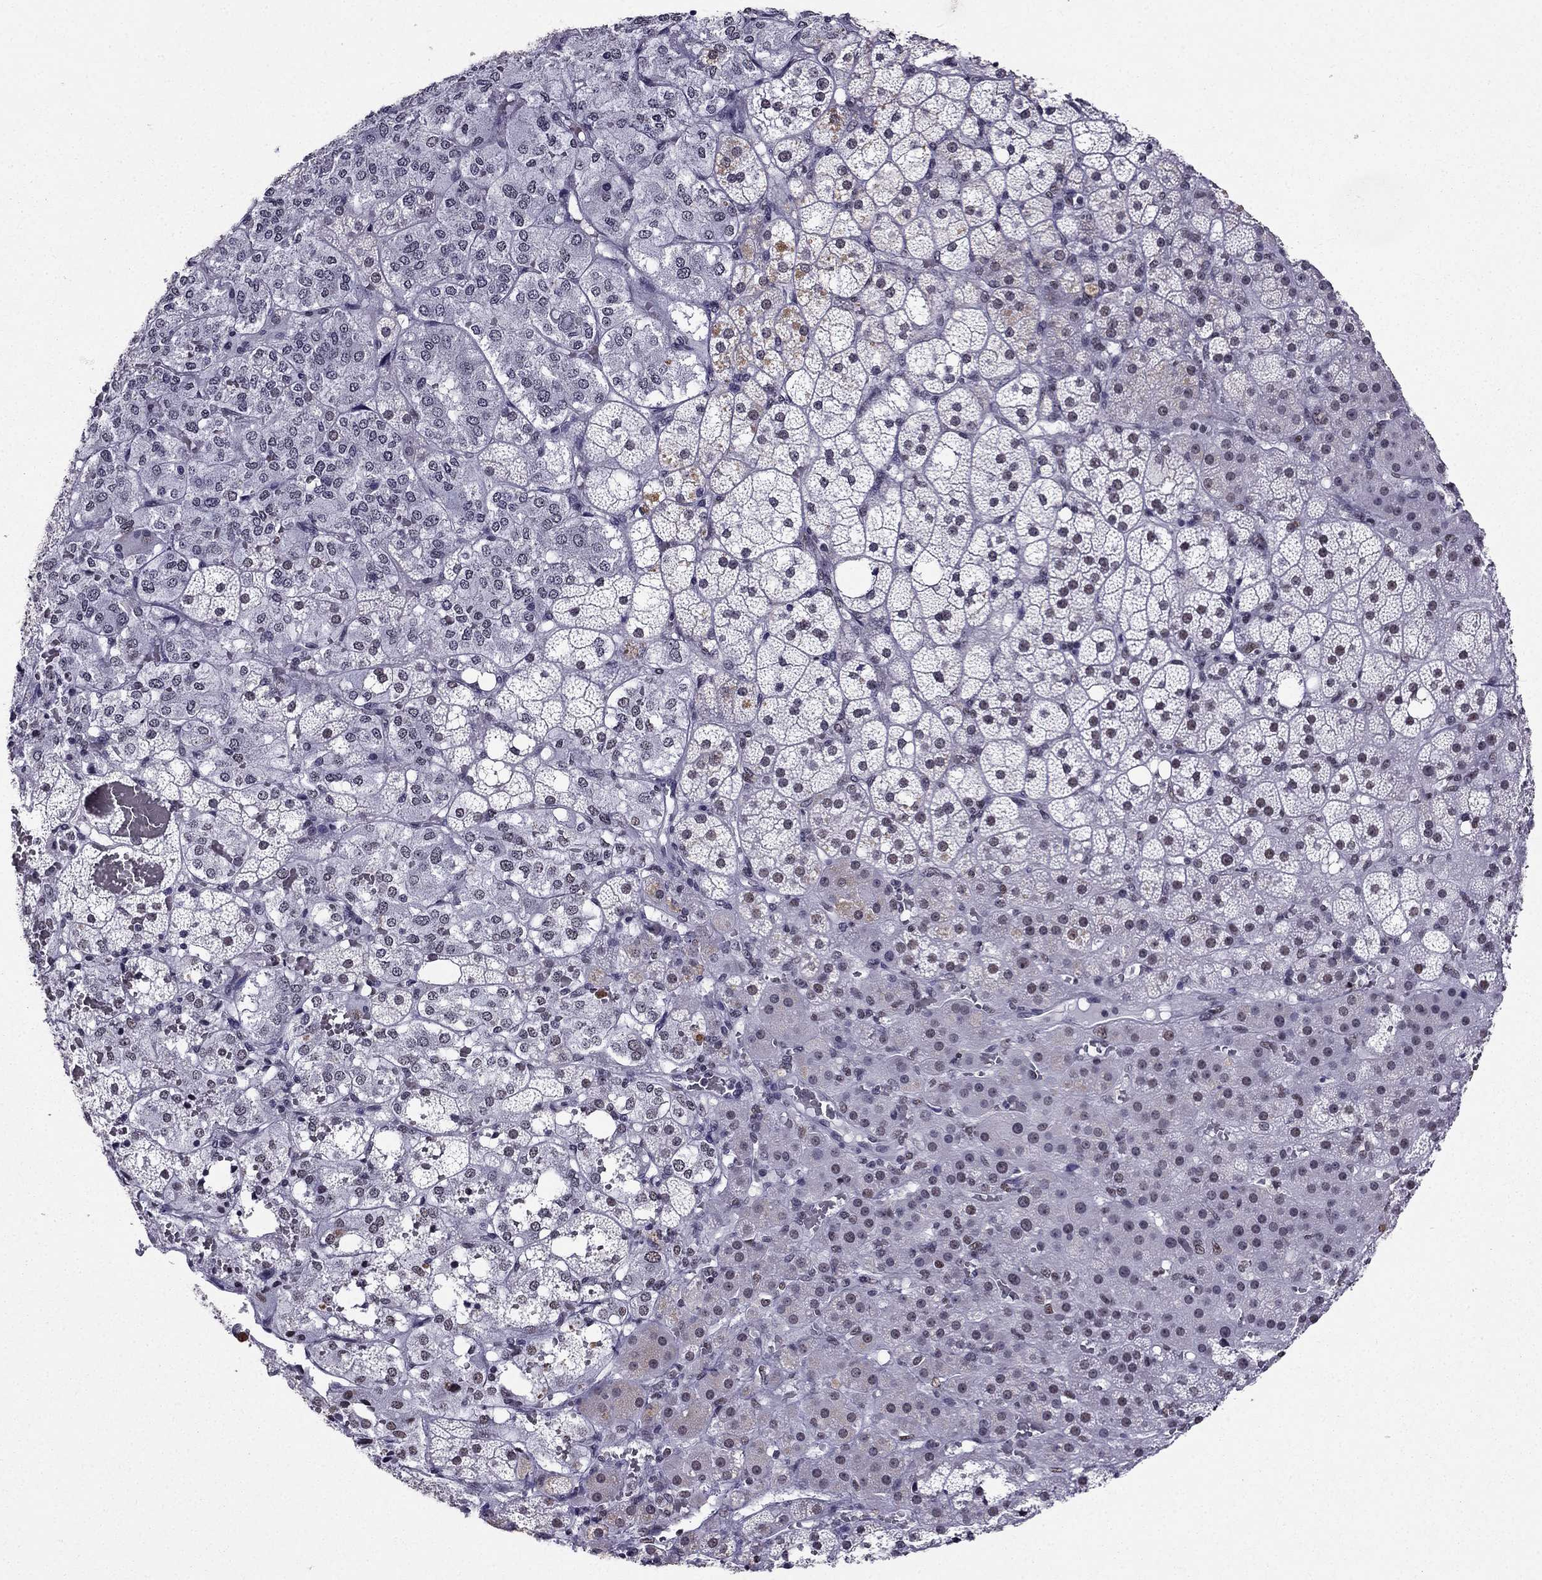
{"staining": {"intensity": "strong", "quantity": "<25%", "location": "nuclear"}, "tissue": "adrenal gland", "cell_type": "Glandular cells", "image_type": "normal", "snomed": [{"axis": "morphology", "description": "Normal tissue, NOS"}, {"axis": "topography", "description": "Adrenal gland"}], "caption": "IHC staining of benign adrenal gland, which exhibits medium levels of strong nuclear positivity in approximately <25% of glandular cells indicating strong nuclear protein positivity. The staining was performed using DAB (brown) for protein detection and nuclei were counterstained in hematoxylin (blue).", "gene": "ZNF420", "patient": {"sex": "male", "age": 53}}